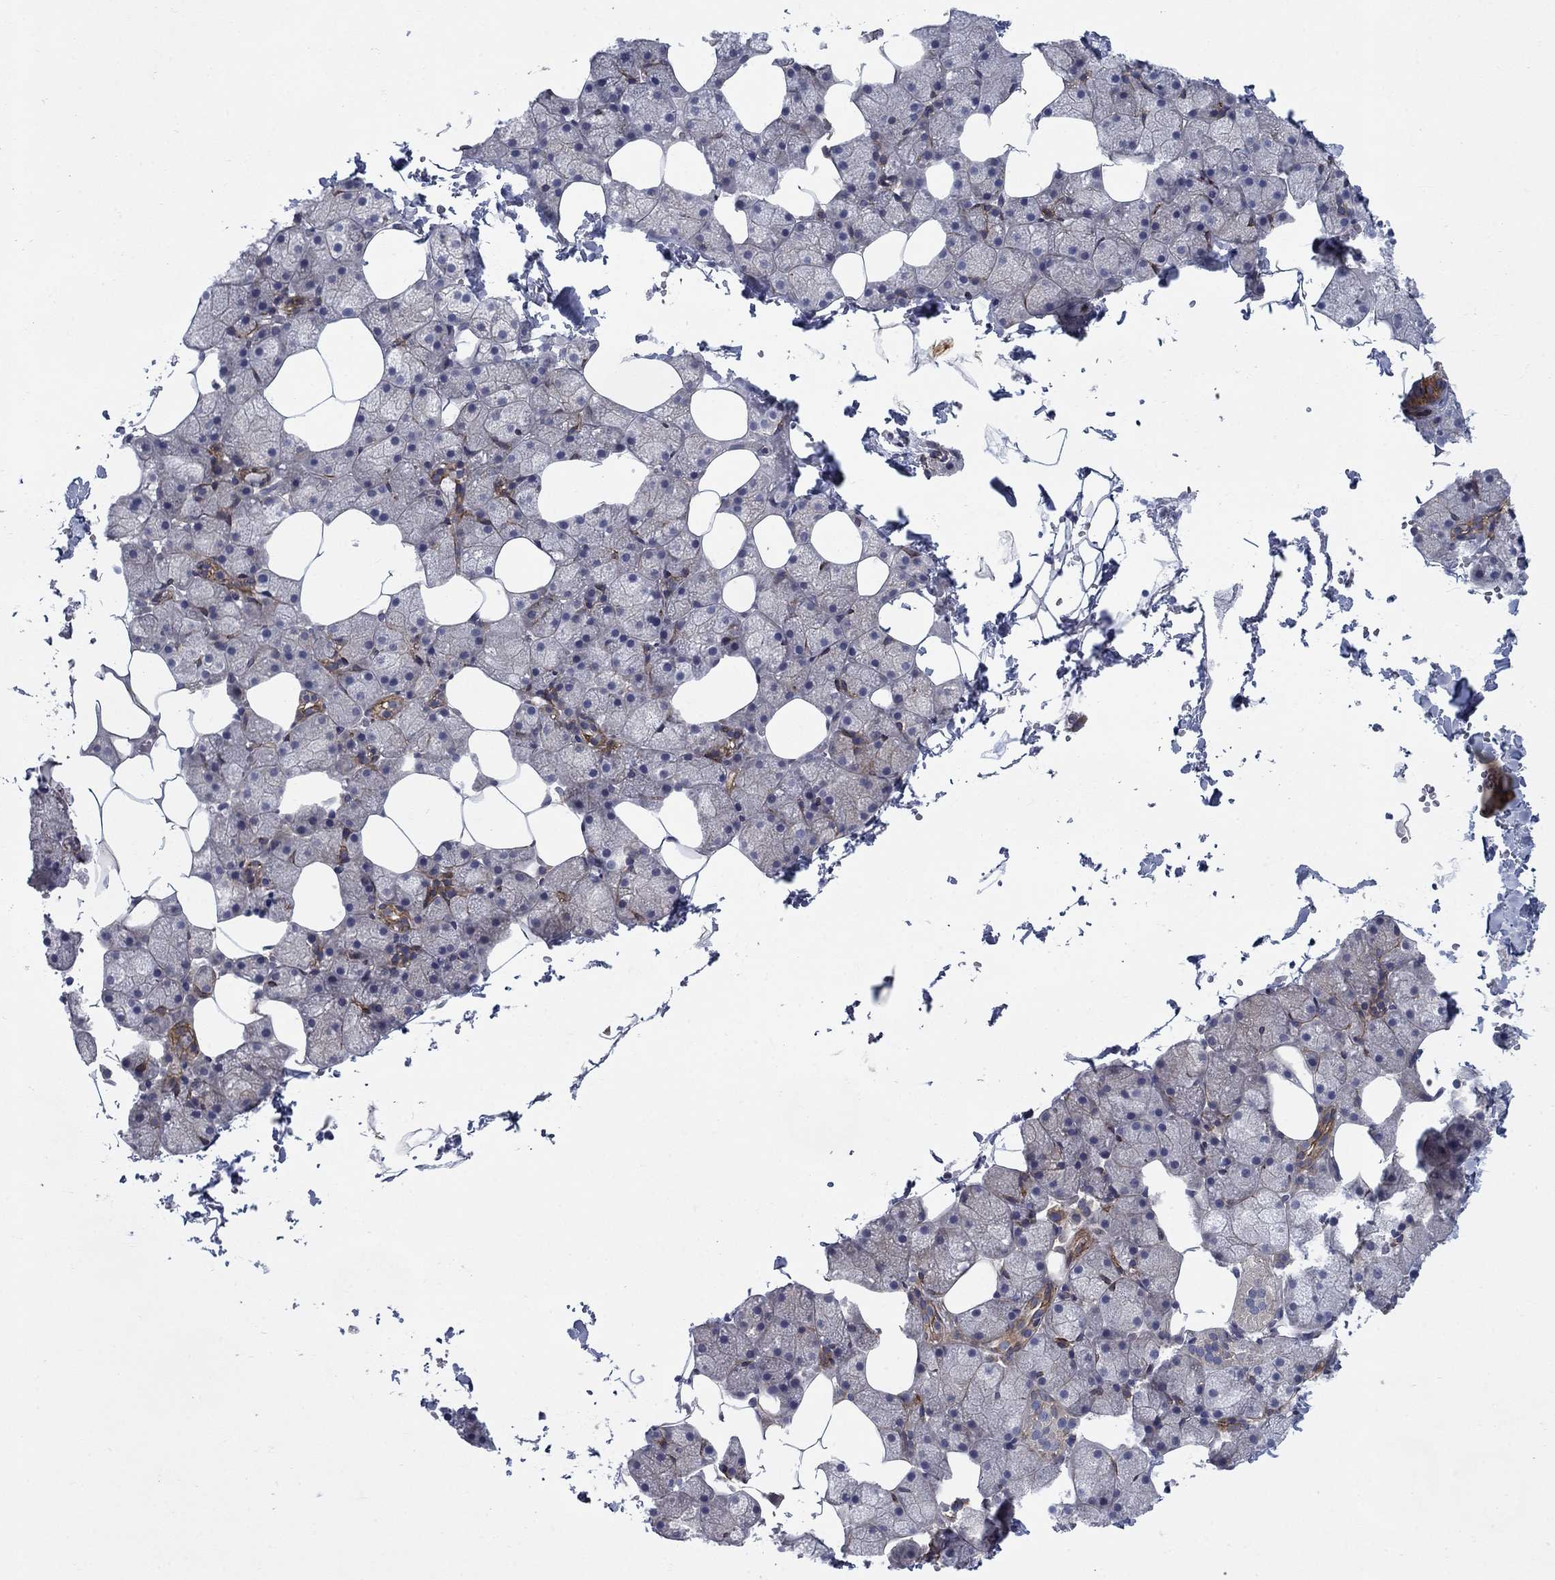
{"staining": {"intensity": "strong", "quantity": "<25%", "location": "cytoplasmic/membranous"}, "tissue": "salivary gland", "cell_type": "Glandular cells", "image_type": "normal", "snomed": [{"axis": "morphology", "description": "Normal tissue, NOS"}, {"axis": "topography", "description": "Salivary gland"}], "caption": "A photomicrograph of salivary gland stained for a protein displays strong cytoplasmic/membranous brown staining in glandular cells.", "gene": "FXR1", "patient": {"sex": "male", "age": 38}}